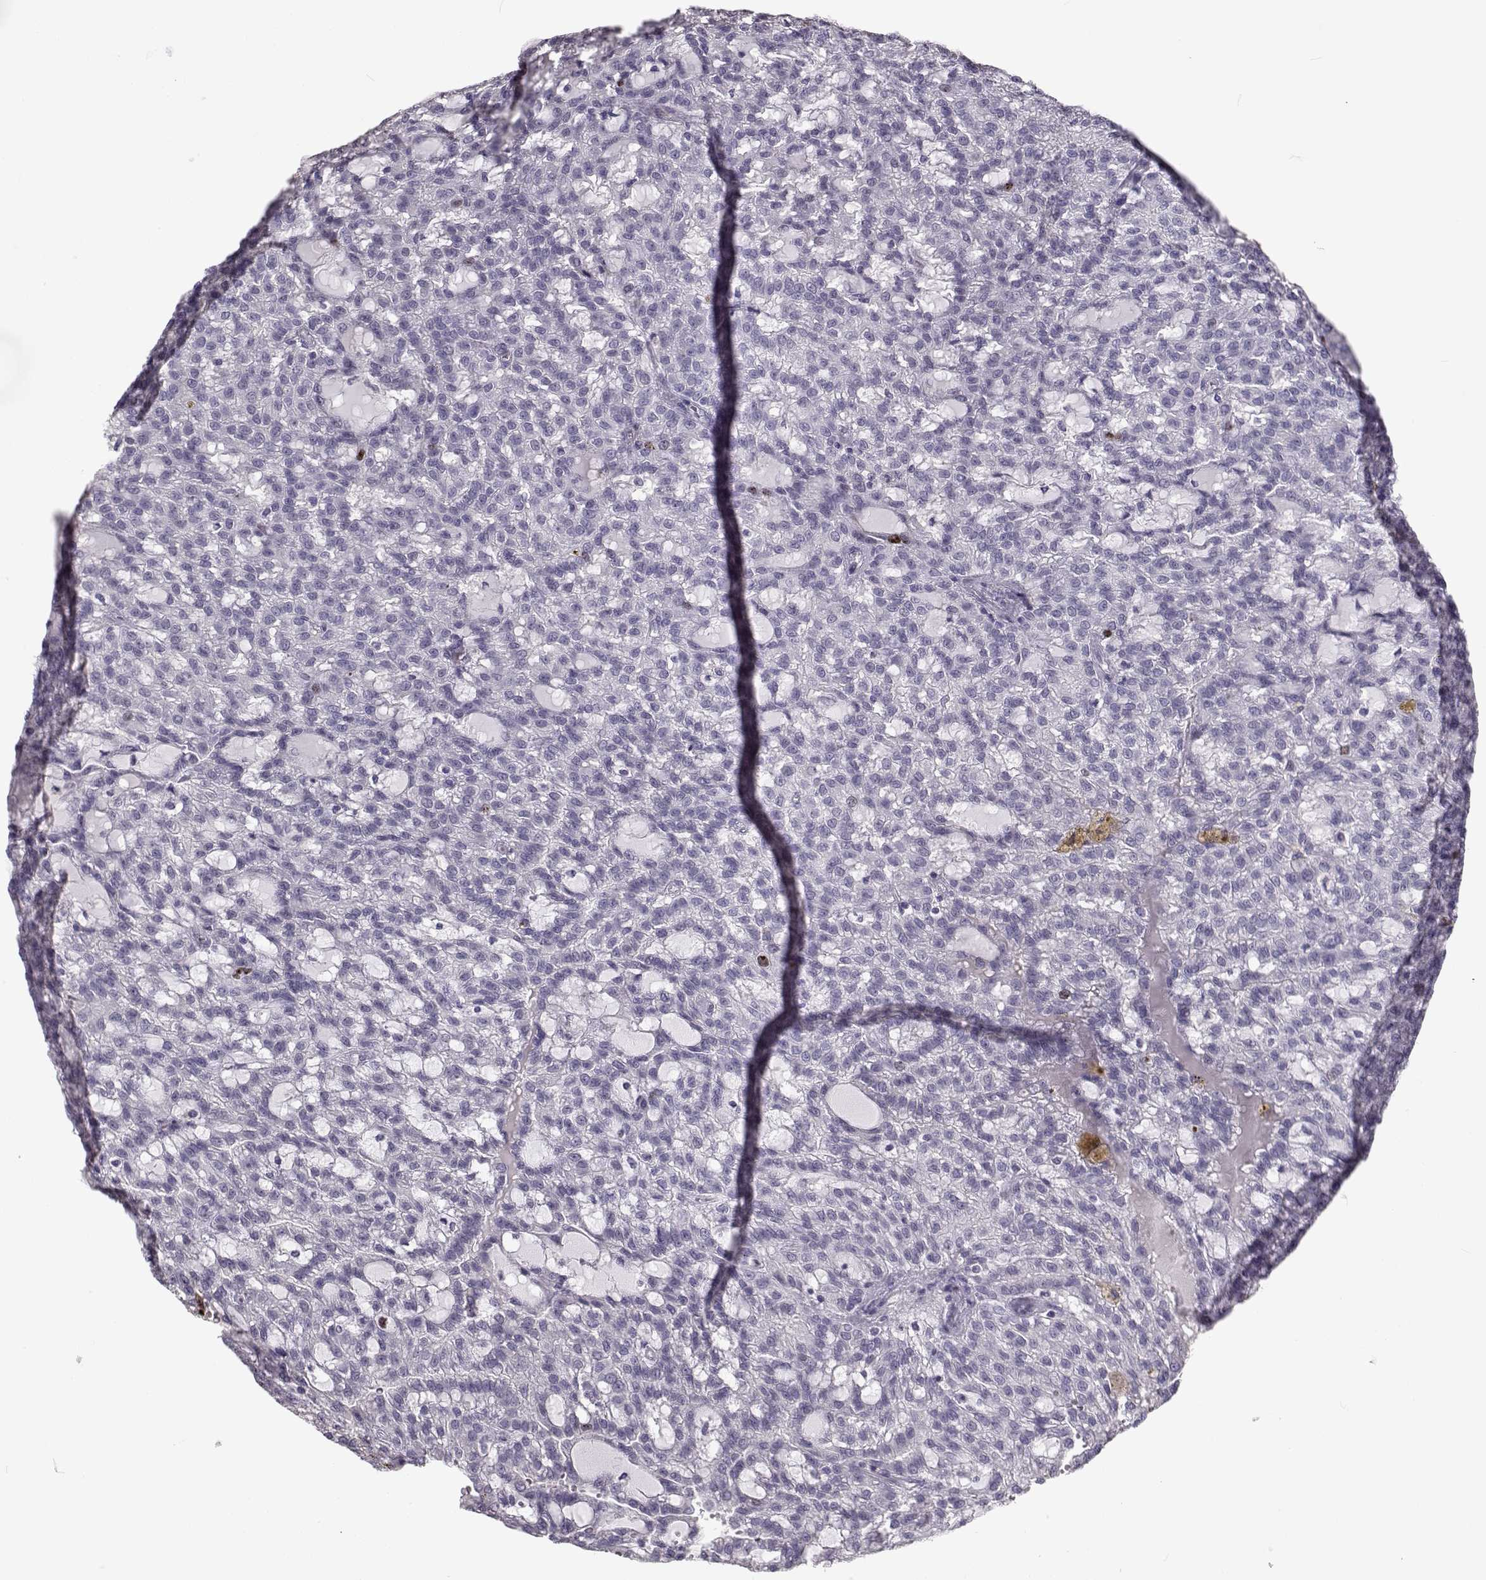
{"staining": {"intensity": "negative", "quantity": "none", "location": "none"}, "tissue": "renal cancer", "cell_type": "Tumor cells", "image_type": "cancer", "snomed": [{"axis": "morphology", "description": "Adenocarcinoma, NOS"}, {"axis": "topography", "description": "Kidney"}], "caption": "This is an IHC histopathology image of human renal adenocarcinoma. There is no expression in tumor cells.", "gene": "NPW", "patient": {"sex": "male", "age": 63}}